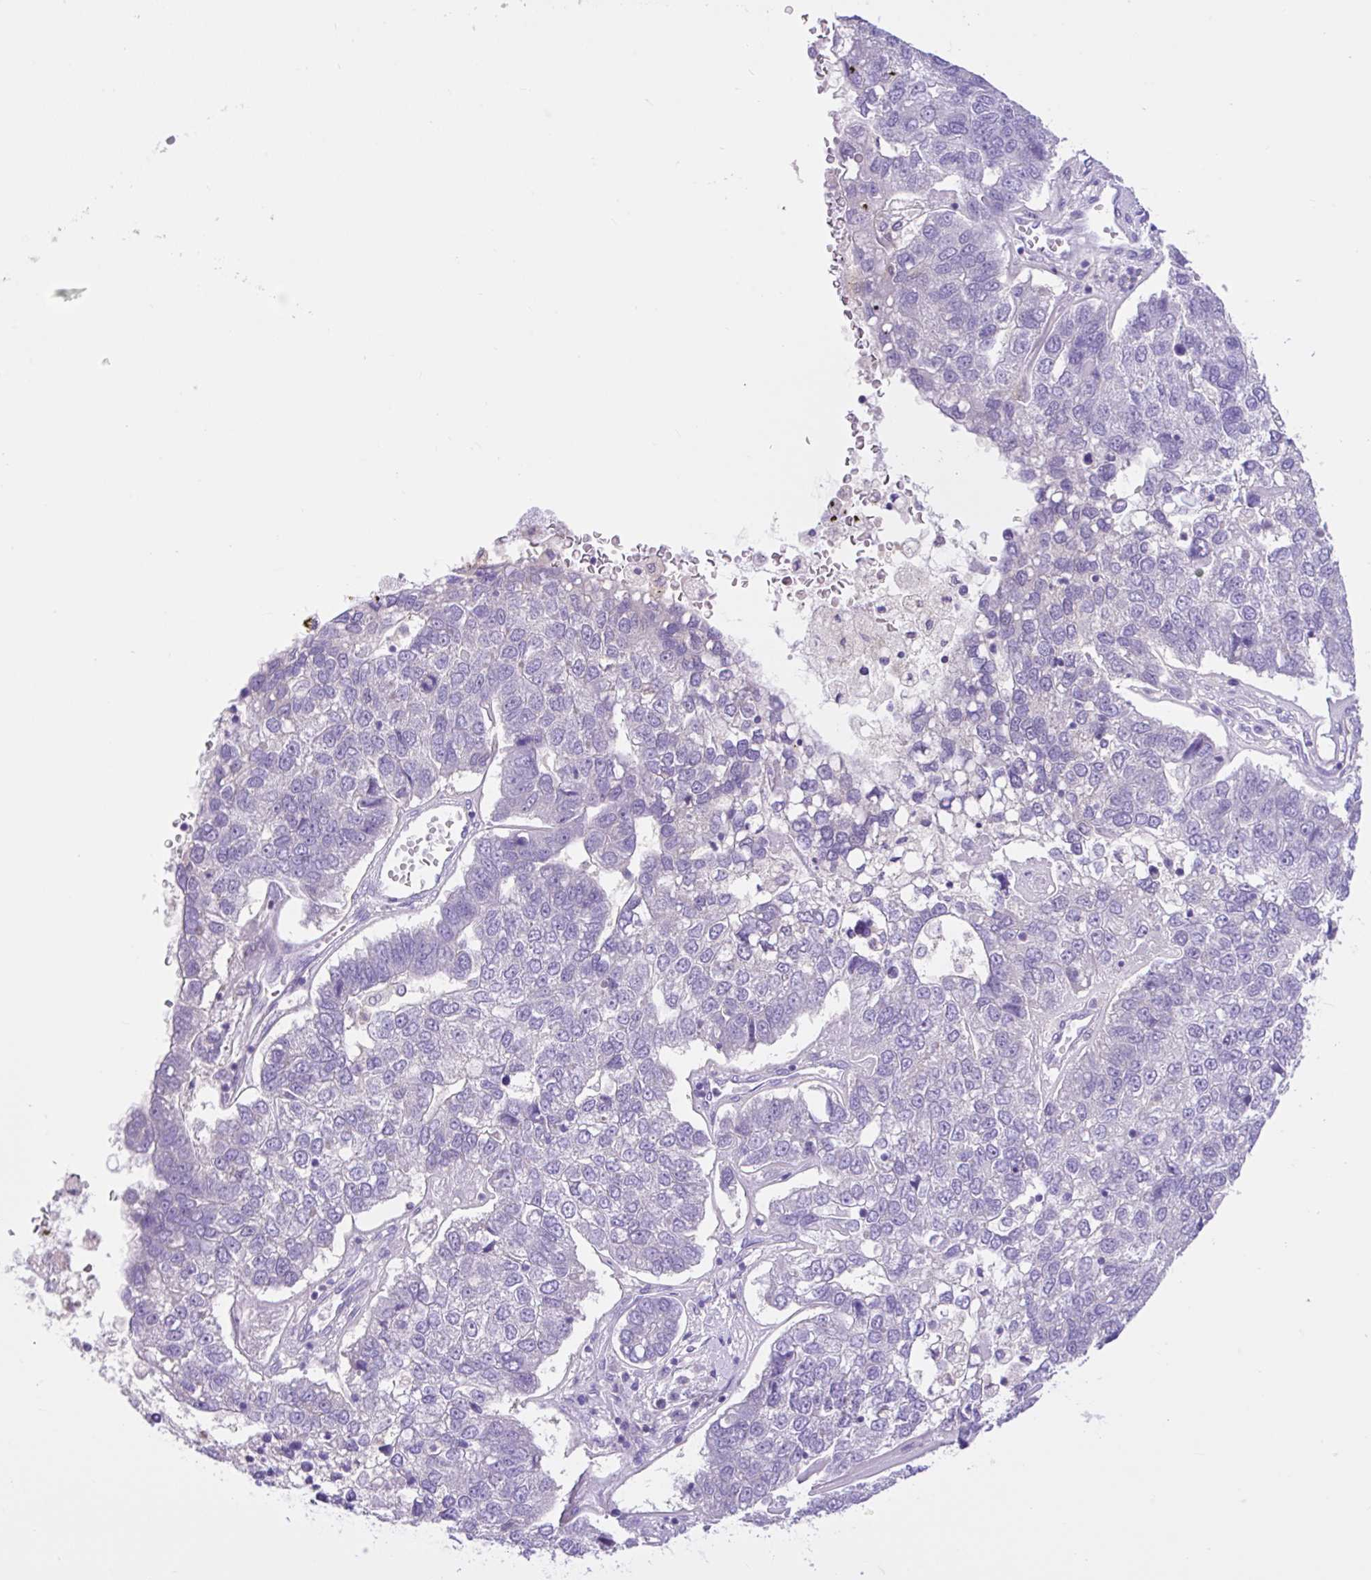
{"staining": {"intensity": "negative", "quantity": "none", "location": "none"}, "tissue": "pancreatic cancer", "cell_type": "Tumor cells", "image_type": "cancer", "snomed": [{"axis": "morphology", "description": "Adenocarcinoma, NOS"}, {"axis": "topography", "description": "Pancreas"}], "caption": "IHC of human pancreatic adenocarcinoma shows no expression in tumor cells.", "gene": "ANO4", "patient": {"sex": "female", "age": 61}}